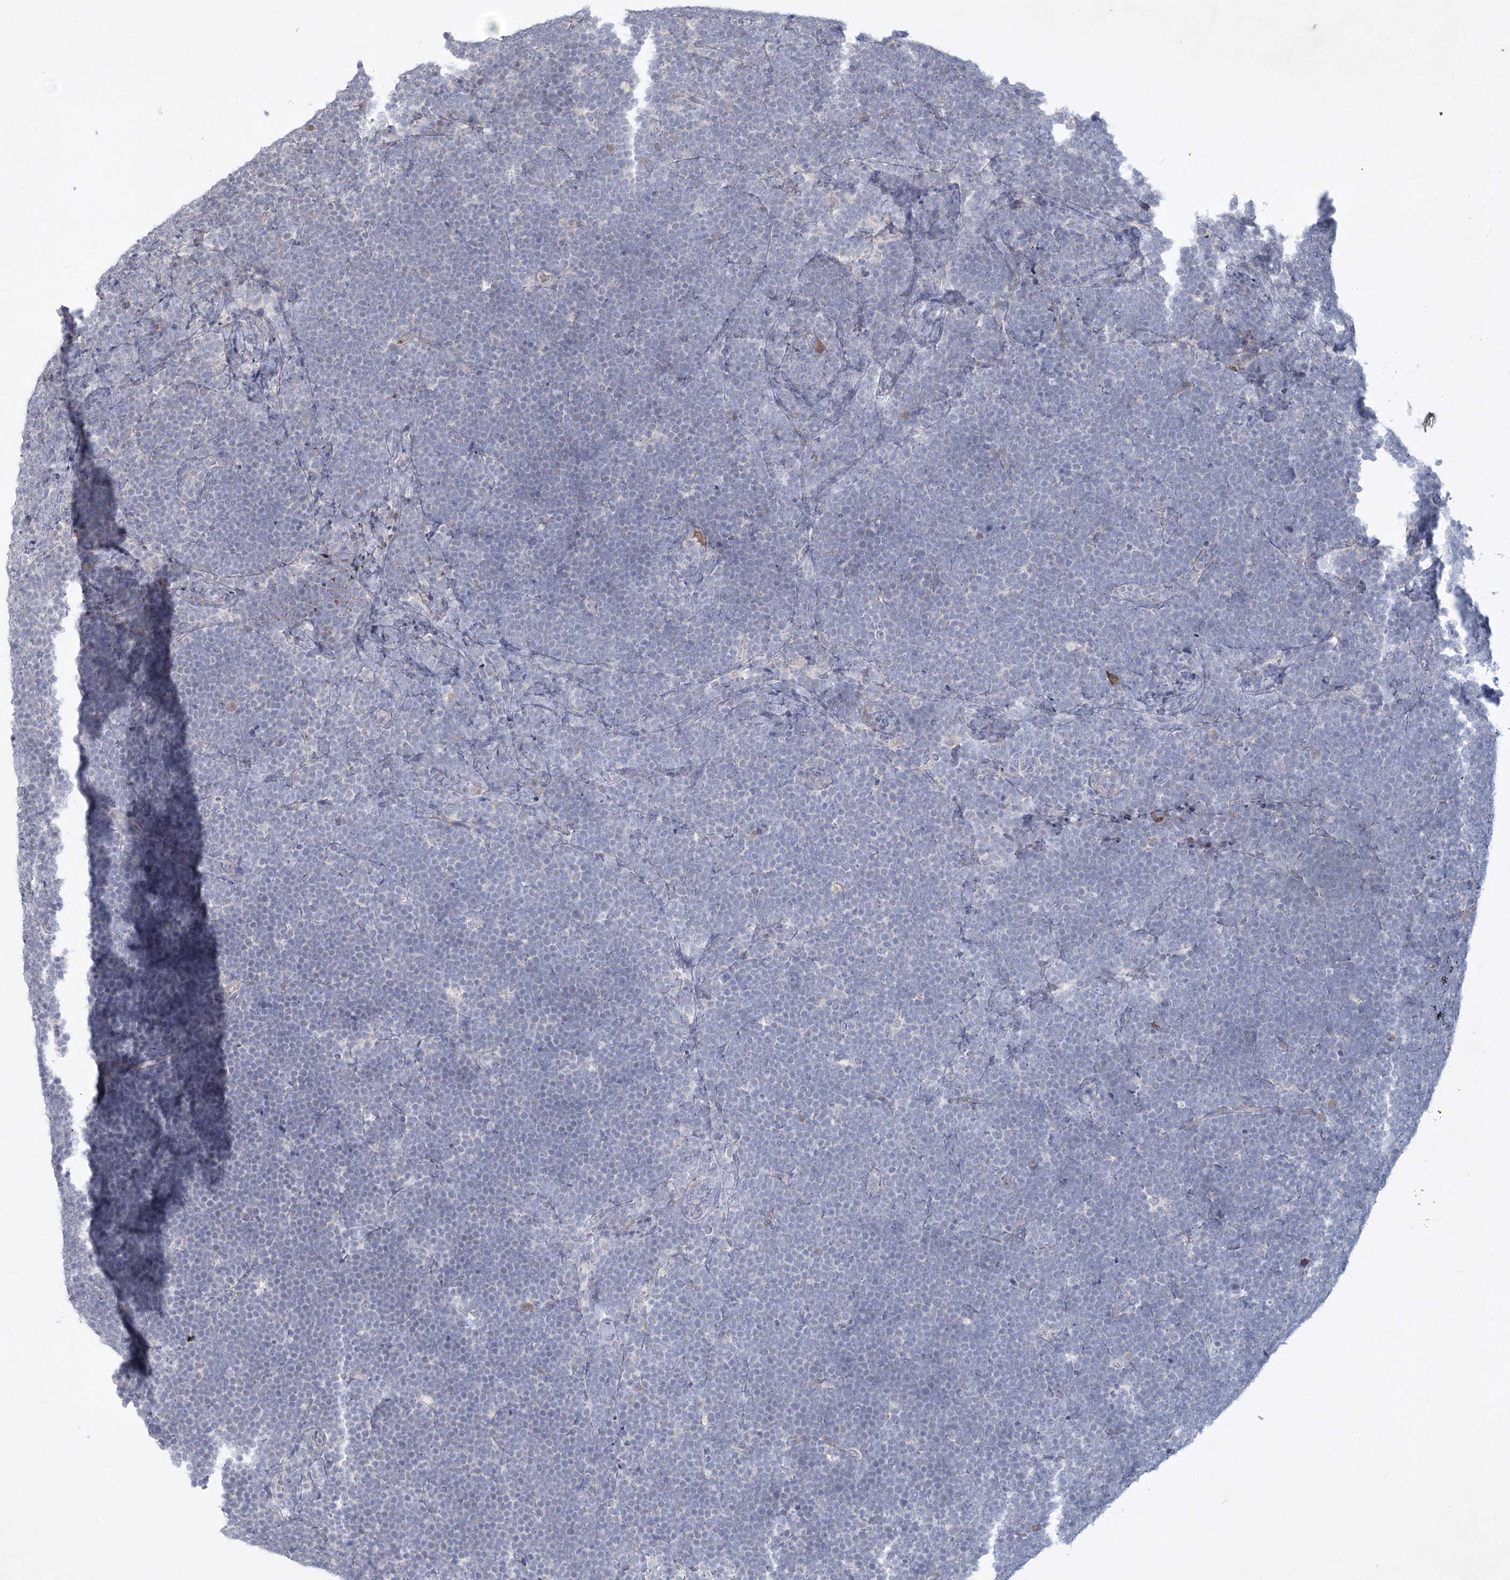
{"staining": {"intensity": "negative", "quantity": "none", "location": "none"}, "tissue": "lymphoma", "cell_type": "Tumor cells", "image_type": "cancer", "snomed": [{"axis": "morphology", "description": "Malignant lymphoma, non-Hodgkin's type, High grade"}, {"axis": "topography", "description": "Lymph node"}], "caption": "Protein analysis of lymphoma displays no significant positivity in tumor cells. (DAB immunohistochemistry visualized using brightfield microscopy, high magnification).", "gene": "PLA2G12A", "patient": {"sex": "male", "age": 13}}